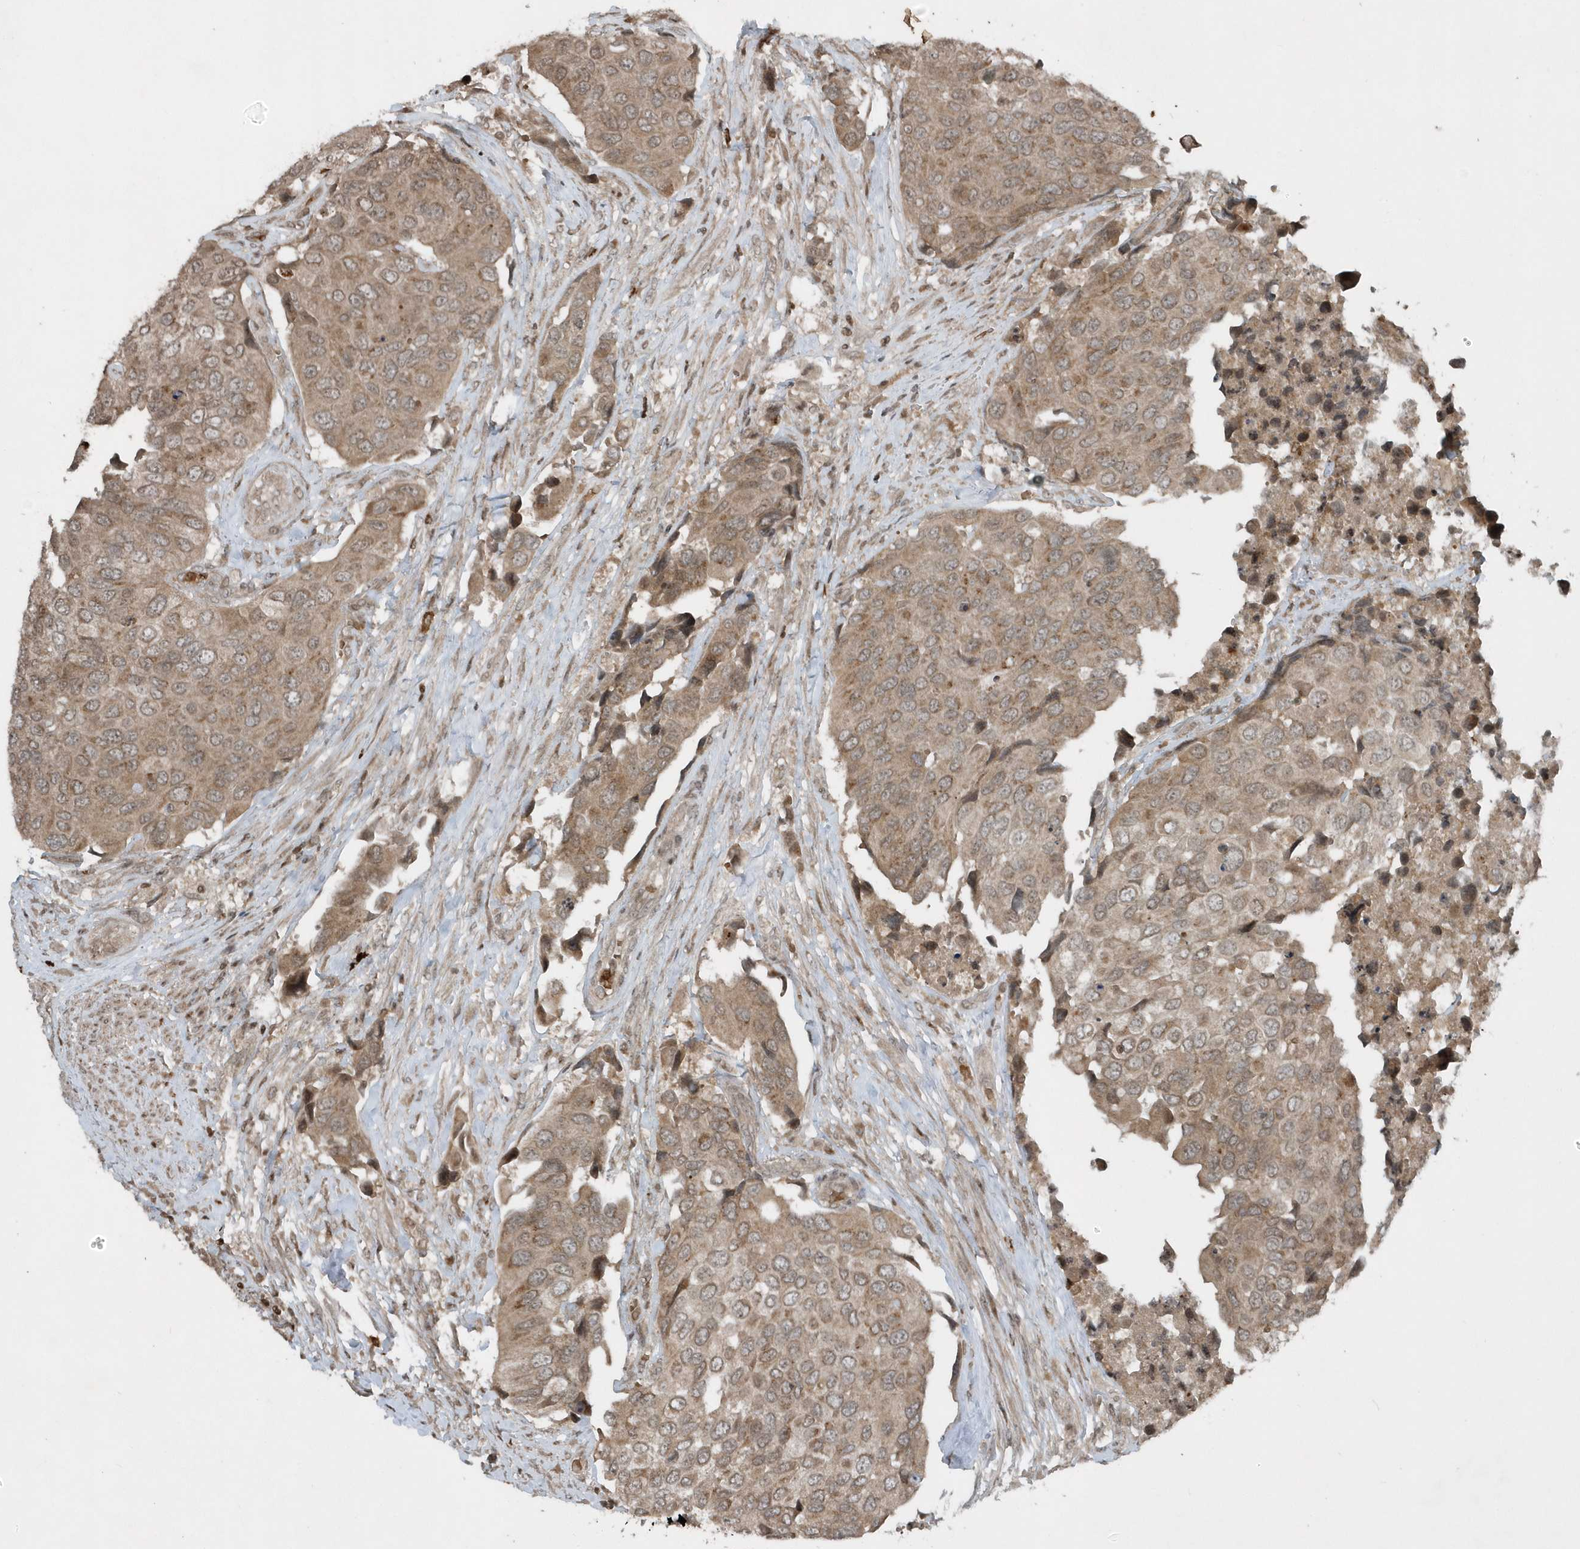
{"staining": {"intensity": "moderate", "quantity": ">75%", "location": "cytoplasmic/membranous"}, "tissue": "urothelial cancer", "cell_type": "Tumor cells", "image_type": "cancer", "snomed": [{"axis": "morphology", "description": "Urothelial carcinoma, High grade"}, {"axis": "topography", "description": "Urinary bladder"}], "caption": "Immunohistochemistry (IHC) micrograph of neoplastic tissue: human urothelial cancer stained using immunohistochemistry reveals medium levels of moderate protein expression localized specifically in the cytoplasmic/membranous of tumor cells, appearing as a cytoplasmic/membranous brown color.", "gene": "EIF2B1", "patient": {"sex": "male", "age": 74}}